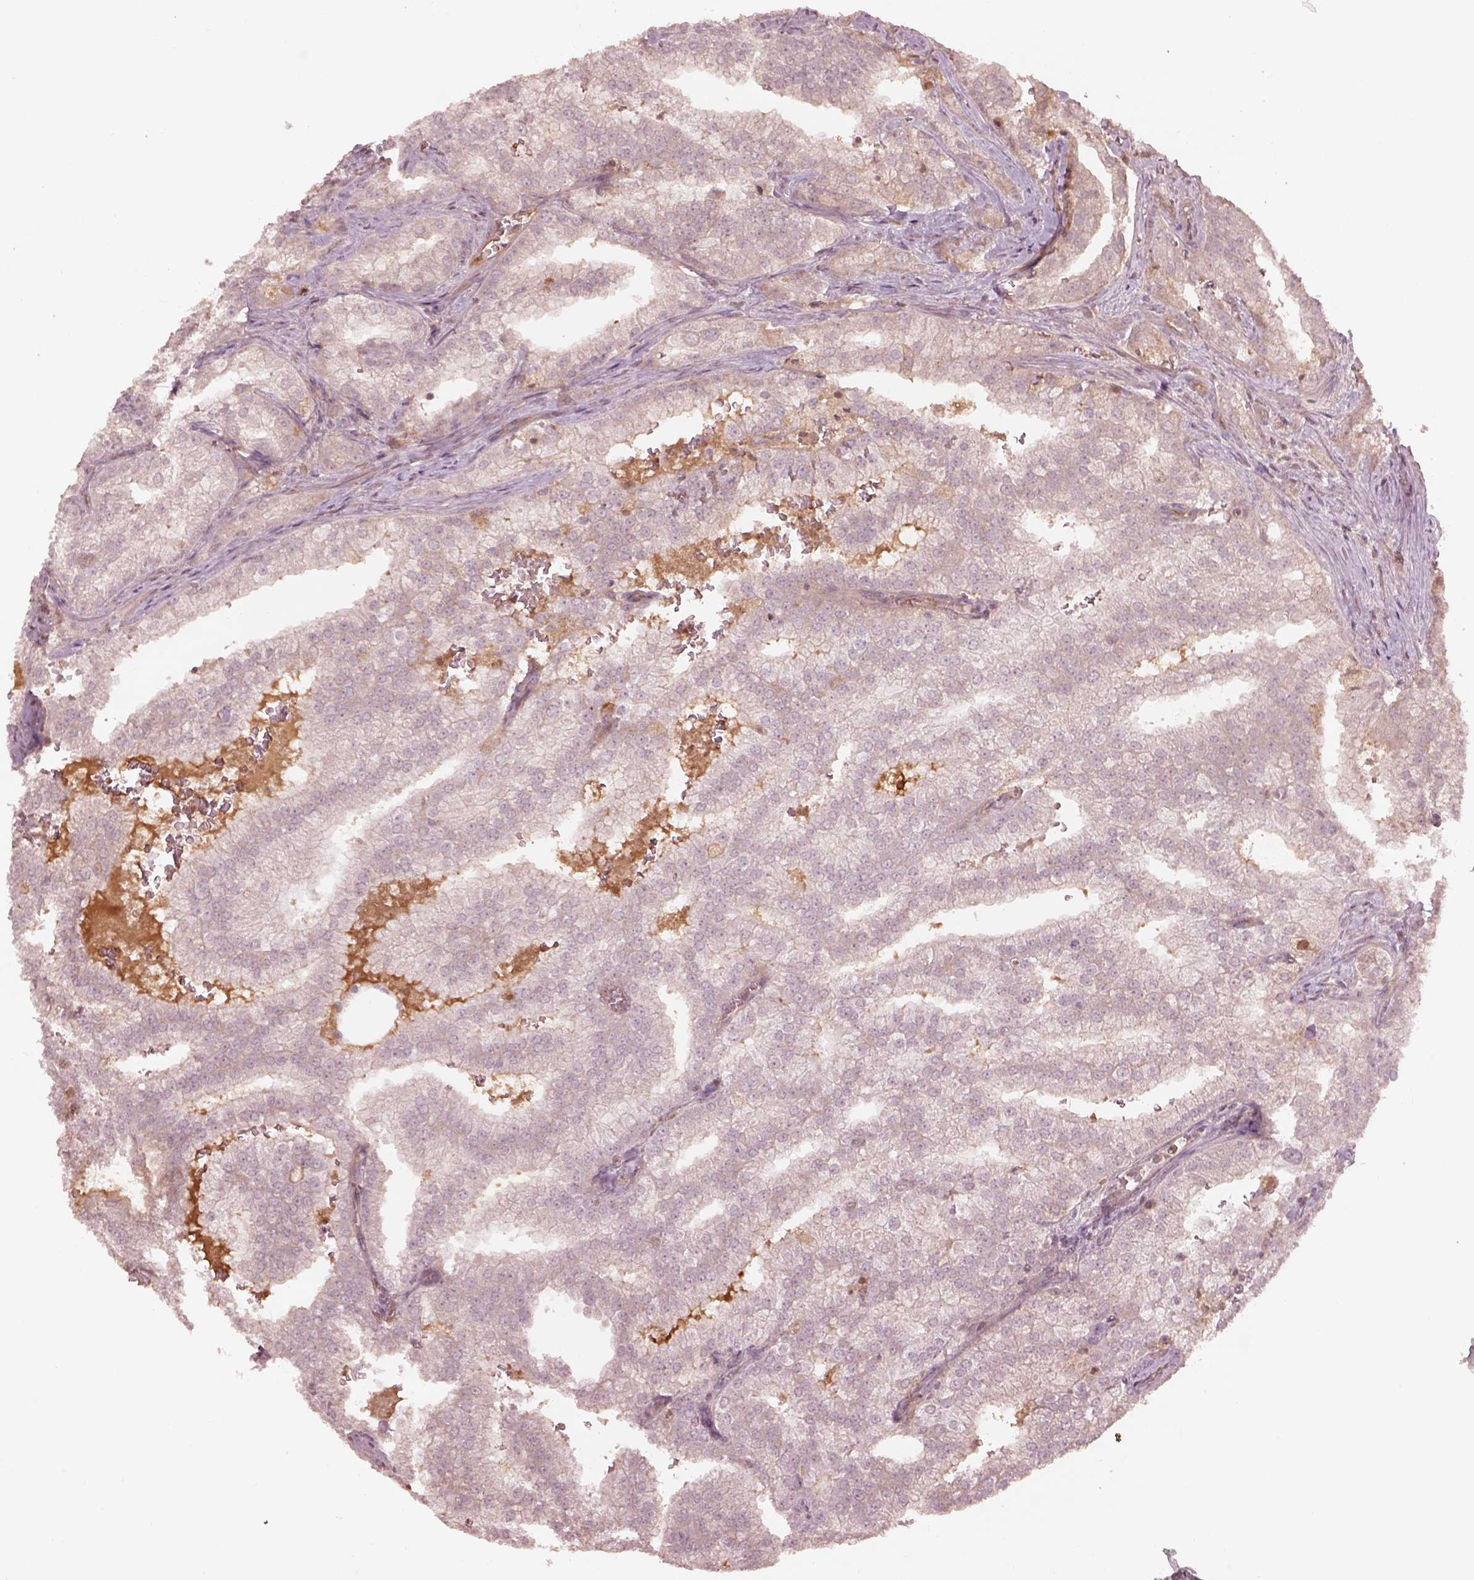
{"staining": {"intensity": "negative", "quantity": "none", "location": "none"}, "tissue": "prostate cancer", "cell_type": "Tumor cells", "image_type": "cancer", "snomed": [{"axis": "morphology", "description": "Adenocarcinoma, NOS"}, {"axis": "topography", "description": "Prostate"}], "caption": "The immunohistochemistry (IHC) photomicrograph has no significant positivity in tumor cells of adenocarcinoma (prostate) tissue.", "gene": "TF", "patient": {"sex": "male", "age": 70}}